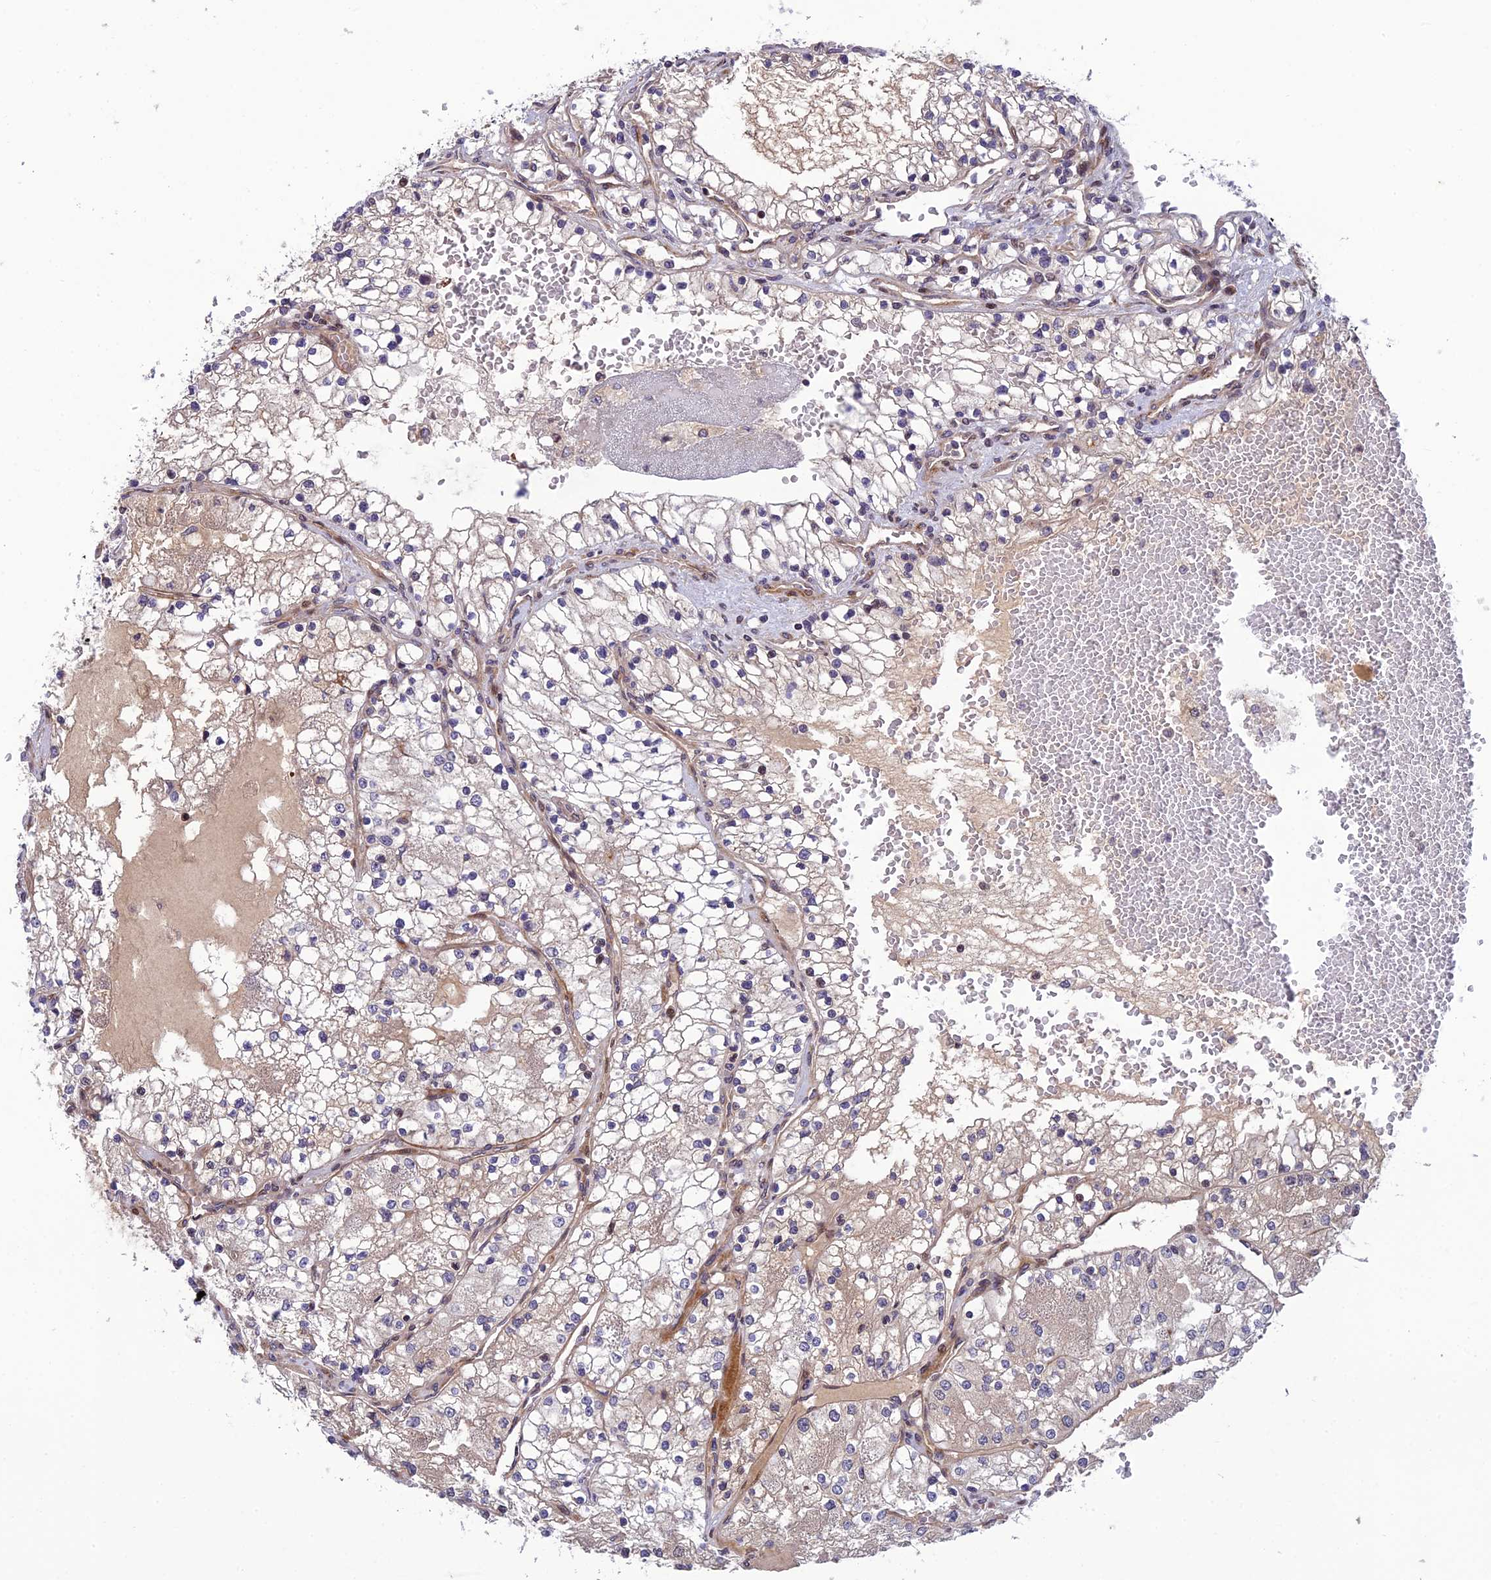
{"staining": {"intensity": "negative", "quantity": "none", "location": "none"}, "tissue": "renal cancer", "cell_type": "Tumor cells", "image_type": "cancer", "snomed": [{"axis": "morphology", "description": "Normal tissue, NOS"}, {"axis": "morphology", "description": "Adenocarcinoma, NOS"}, {"axis": "topography", "description": "Kidney"}], "caption": "A micrograph of human renal cancer (adenocarcinoma) is negative for staining in tumor cells. The staining was performed using DAB (3,3'-diaminobenzidine) to visualize the protein expression in brown, while the nuclei were stained in blue with hematoxylin (Magnification: 20x).", "gene": "SMIM7", "patient": {"sex": "male", "age": 68}}